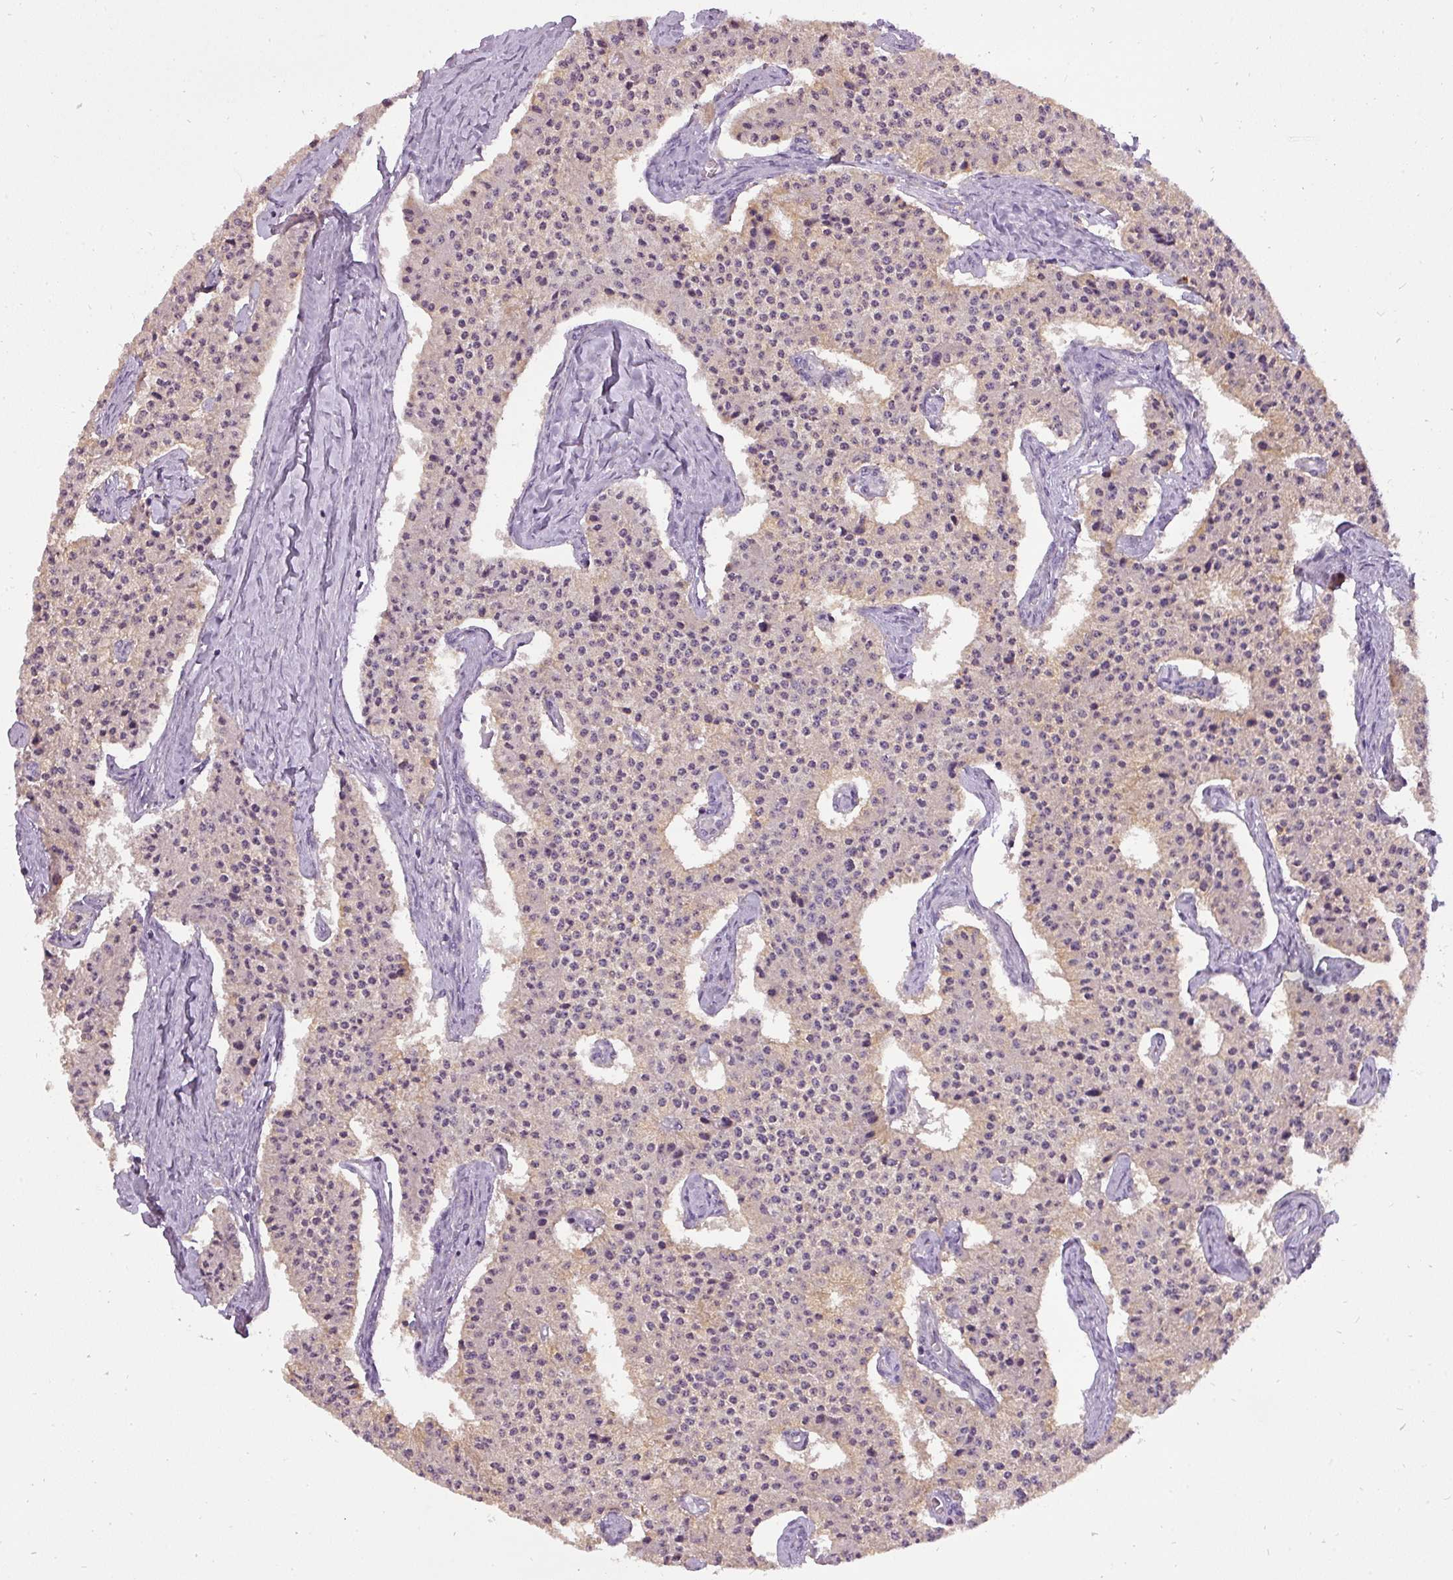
{"staining": {"intensity": "weak", "quantity": "<25%", "location": "cytoplasmic/membranous,nuclear"}, "tissue": "carcinoid", "cell_type": "Tumor cells", "image_type": "cancer", "snomed": [{"axis": "morphology", "description": "Carcinoid, malignant, NOS"}, {"axis": "topography", "description": "Colon"}], "caption": "A histopathology image of carcinoid stained for a protein demonstrates no brown staining in tumor cells.", "gene": "ATP6V1D", "patient": {"sex": "female", "age": 52}}